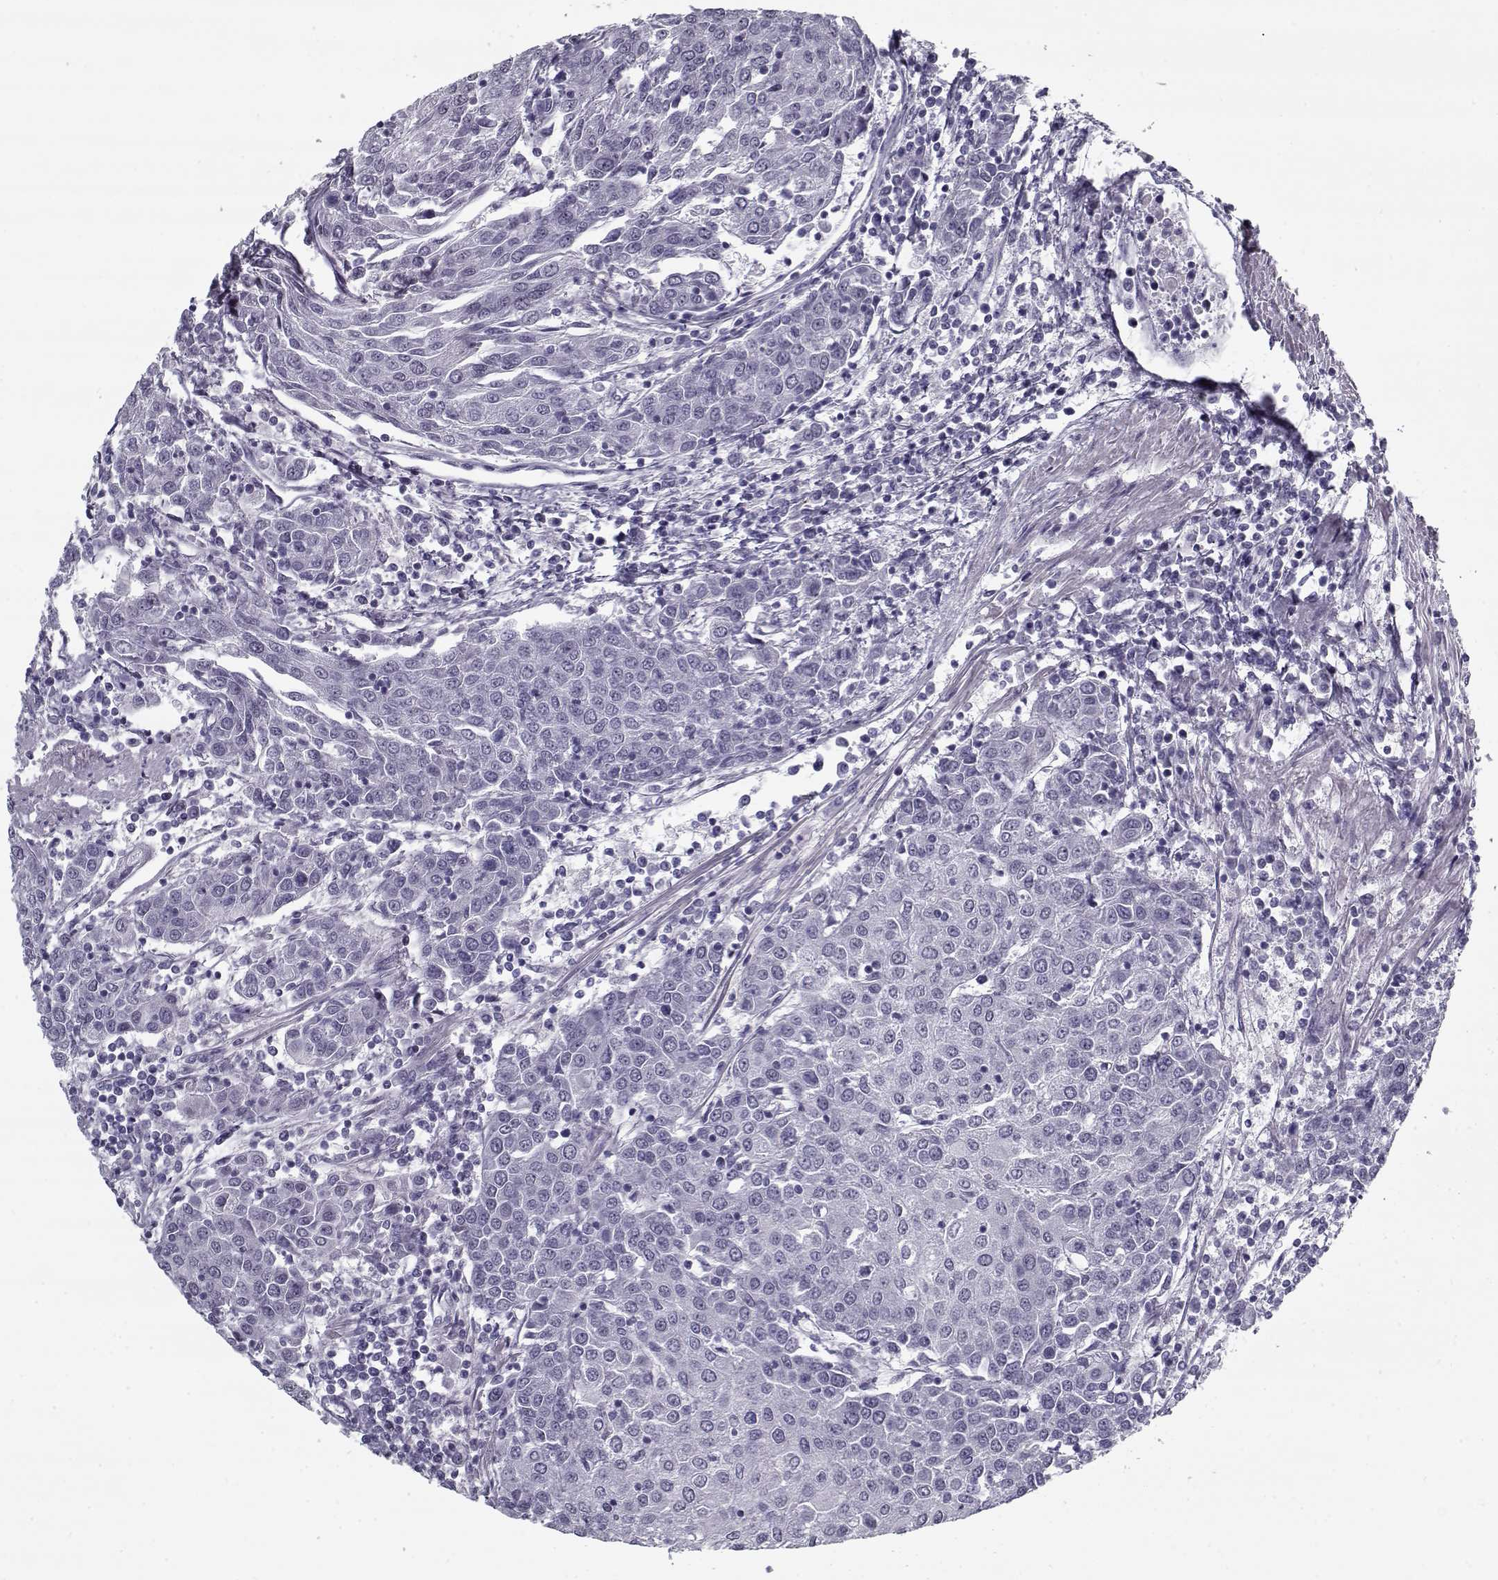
{"staining": {"intensity": "negative", "quantity": "none", "location": "none"}, "tissue": "urothelial cancer", "cell_type": "Tumor cells", "image_type": "cancer", "snomed": [{"axis": "morphology", "description": "Urothelial carcinoma, High grade"}, {"axis": "topography", "description": "Urinary bladder"}], "caption": "Human high-grade urothelial carcinoma stained for a protein using immunohistochemistry demonstrates no expression in tumor cells.", "gene": "RNF32", "patient": {"sex": "female", "age": 85}}